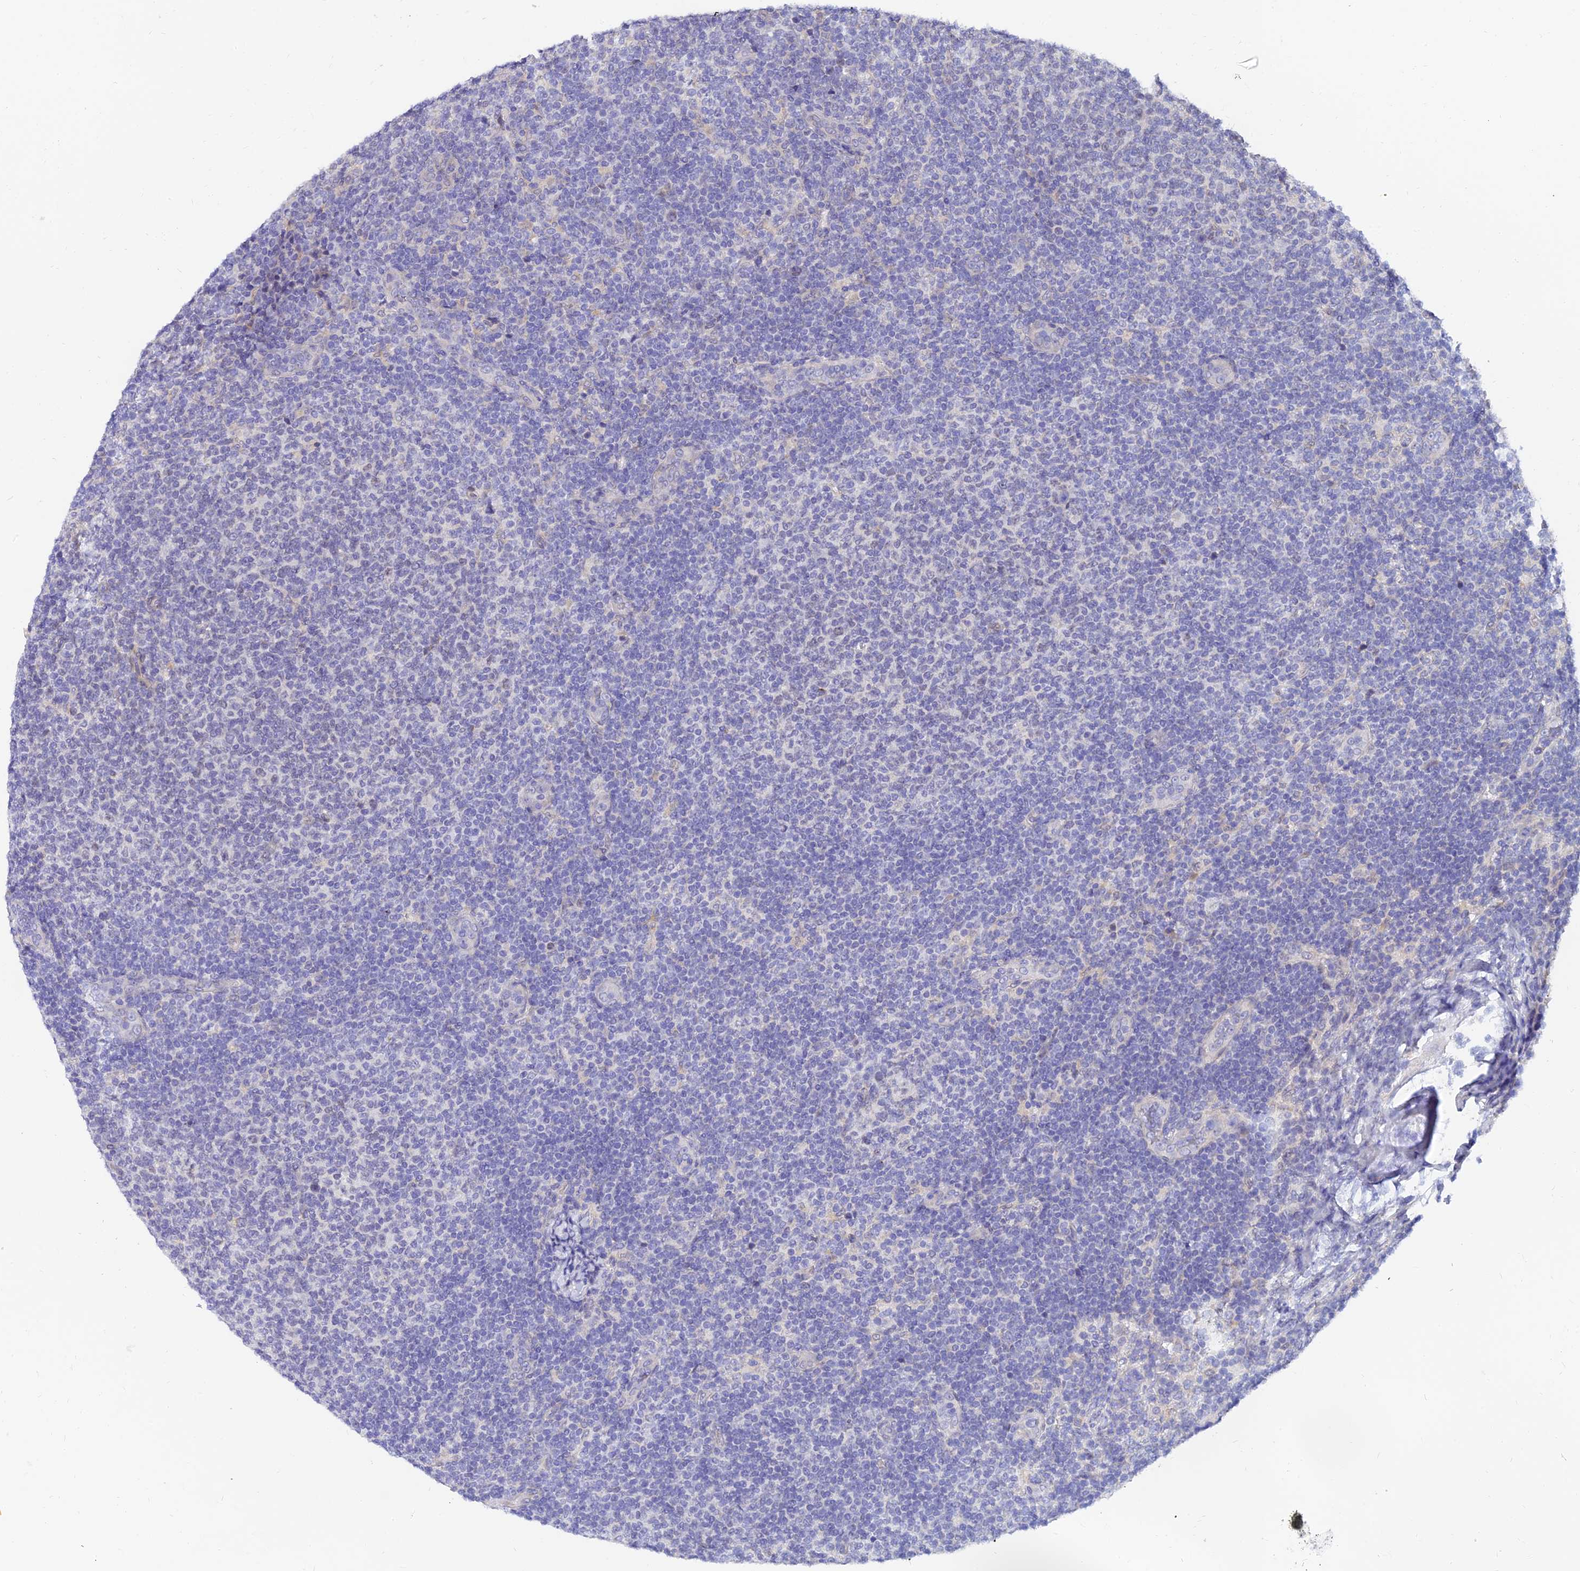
{"staining": {"intensity": "negative", "quantity": "none", "location": "none"}, "tissue": "lymphoma", "cell_type": "Tumor cells", "image_type": "cancer", "snomed": [{"axis": "morphology", "description": "Malignant lymphoma, non-Hodgkin's type, Low grade"}, {"axis": "topography", "description": "Lymph node"}], "caption": "A high-resolution image shows immunohistochemistry (IHC) staining of malignant lymphoma, non-Hodgkin's type (low-grade), which shows no significant staining in tumor cells. (Brightfield microscopy of DAB immunohistochemistry (IHC) at high magnification).", "gene": "ANKS4B", "patient": {"sex": "male", "age": 66}}